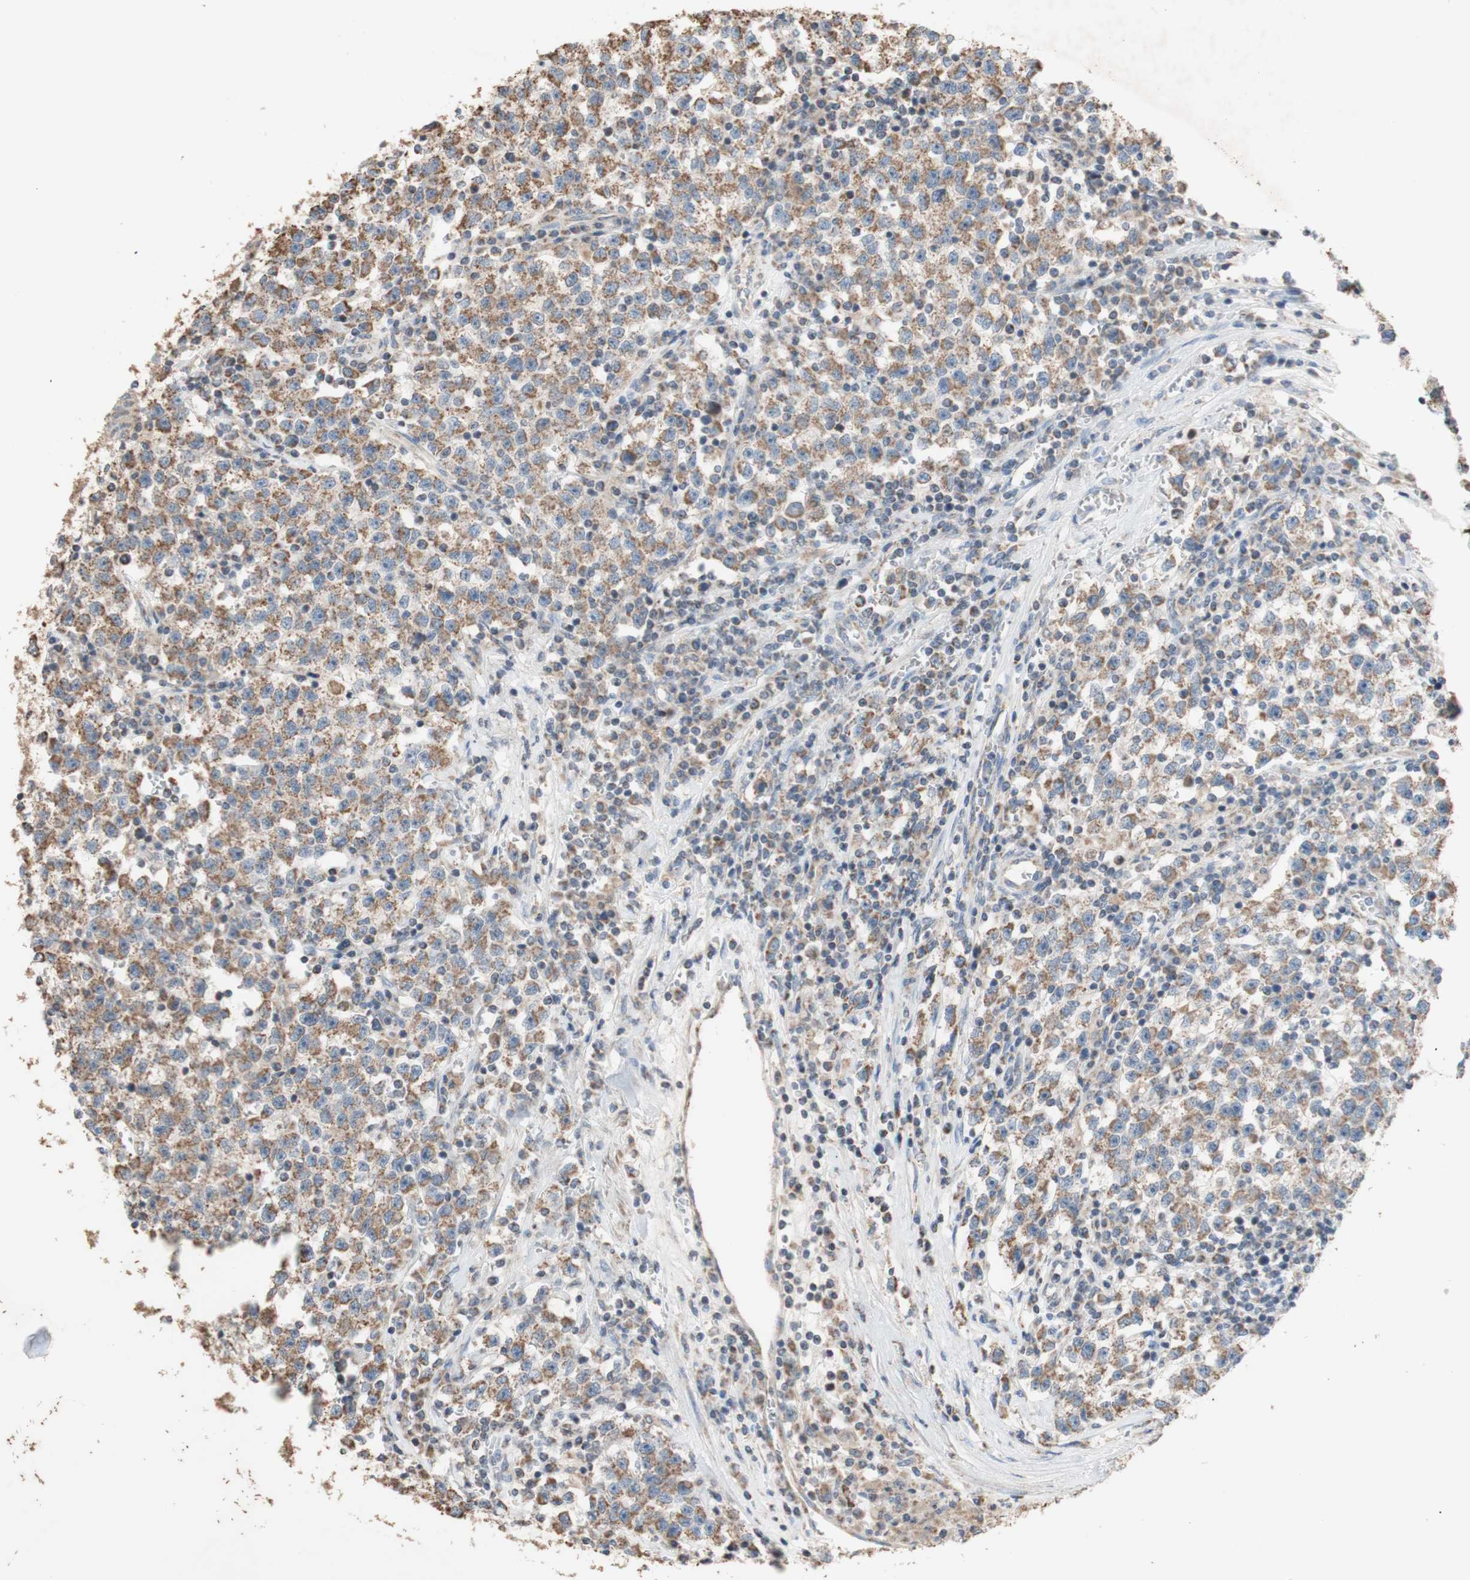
{"staining": {"intensity": "moderate", "quantity": ">75%", "location": "cytoplasmic/membranous"}, "tissue": "testis cancer", "cell_type": "Tumor cells", "image_type": "cancer", "snomed": [{"axis": "morphology", "description": "Seminoma, NOS"}, {"axis": "topography", "description": "Testis"}], "caption": "Protein expression analysis of human seminoma (testis) reveals moderate cytoplasmic/membranous staining in approximately >75% of tumor cells.", "gene": "PTGIS", "patient": {"sex": "male", "age": 22}}